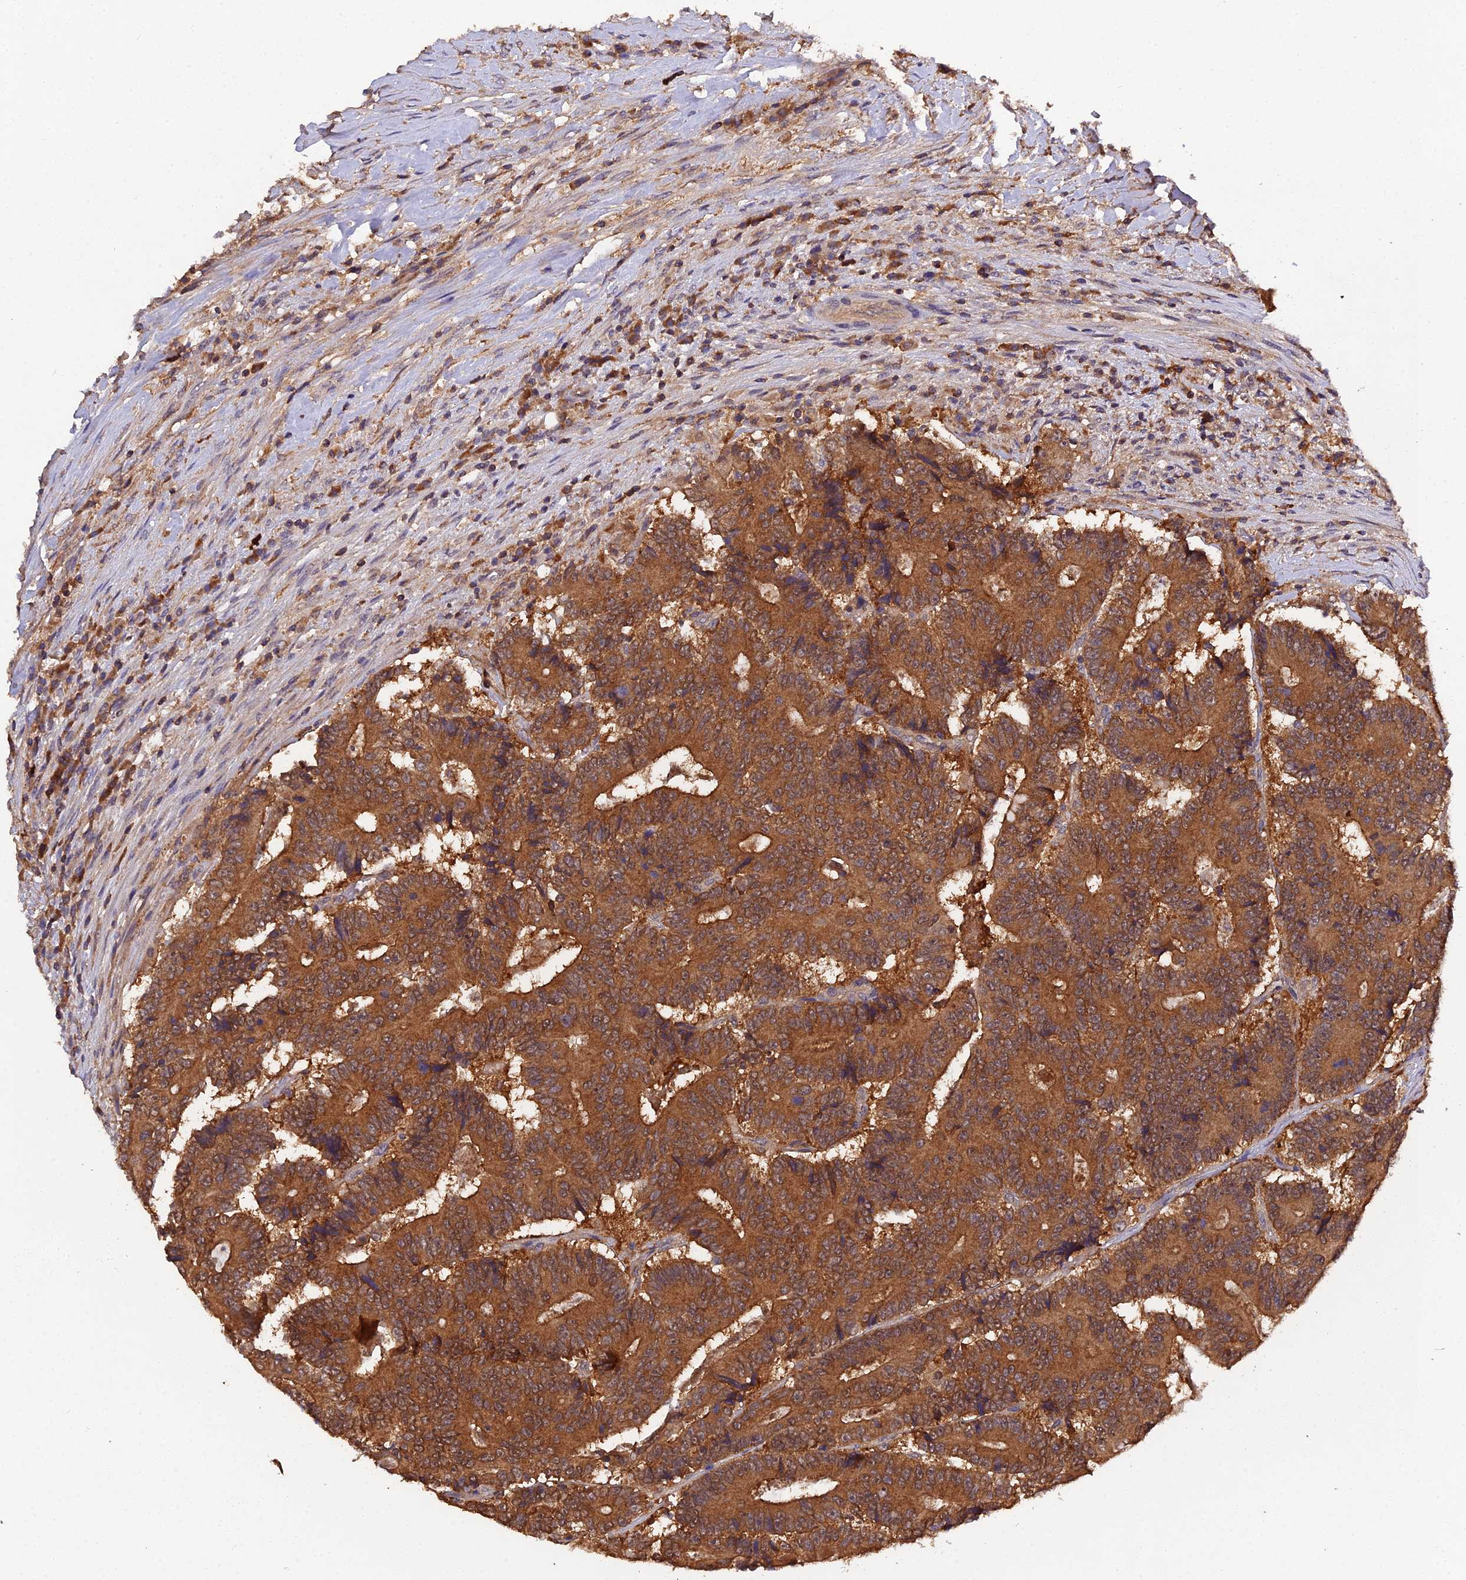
{"staining": {"intensity": "strong", "quantity": ">75%", "location": "cytoplasmic/membranous"}, "tissue": "colorectal cancer", "cell_type": "Tumor cells", "image_type": "cancer", "snomed": [{"axis": "morphology", "description": "Adenocarcinoma, NOS"}, {"axis": "topography", "description": "Colon"}], "caption": "High-magnification brightfield microscopy of adenocarcinoma (colorectal) stained with DAB (brown) and counterstained with hematoxylin (blue). tumor cells exhibit strong cytoplasmic/membranous positivity is seen in approximately>75% of cells. (Brightfield microscopy of DAB IHC at high magnification).", "gene": "TMEM258", "patient": {"sex": "male", "age": 83}}